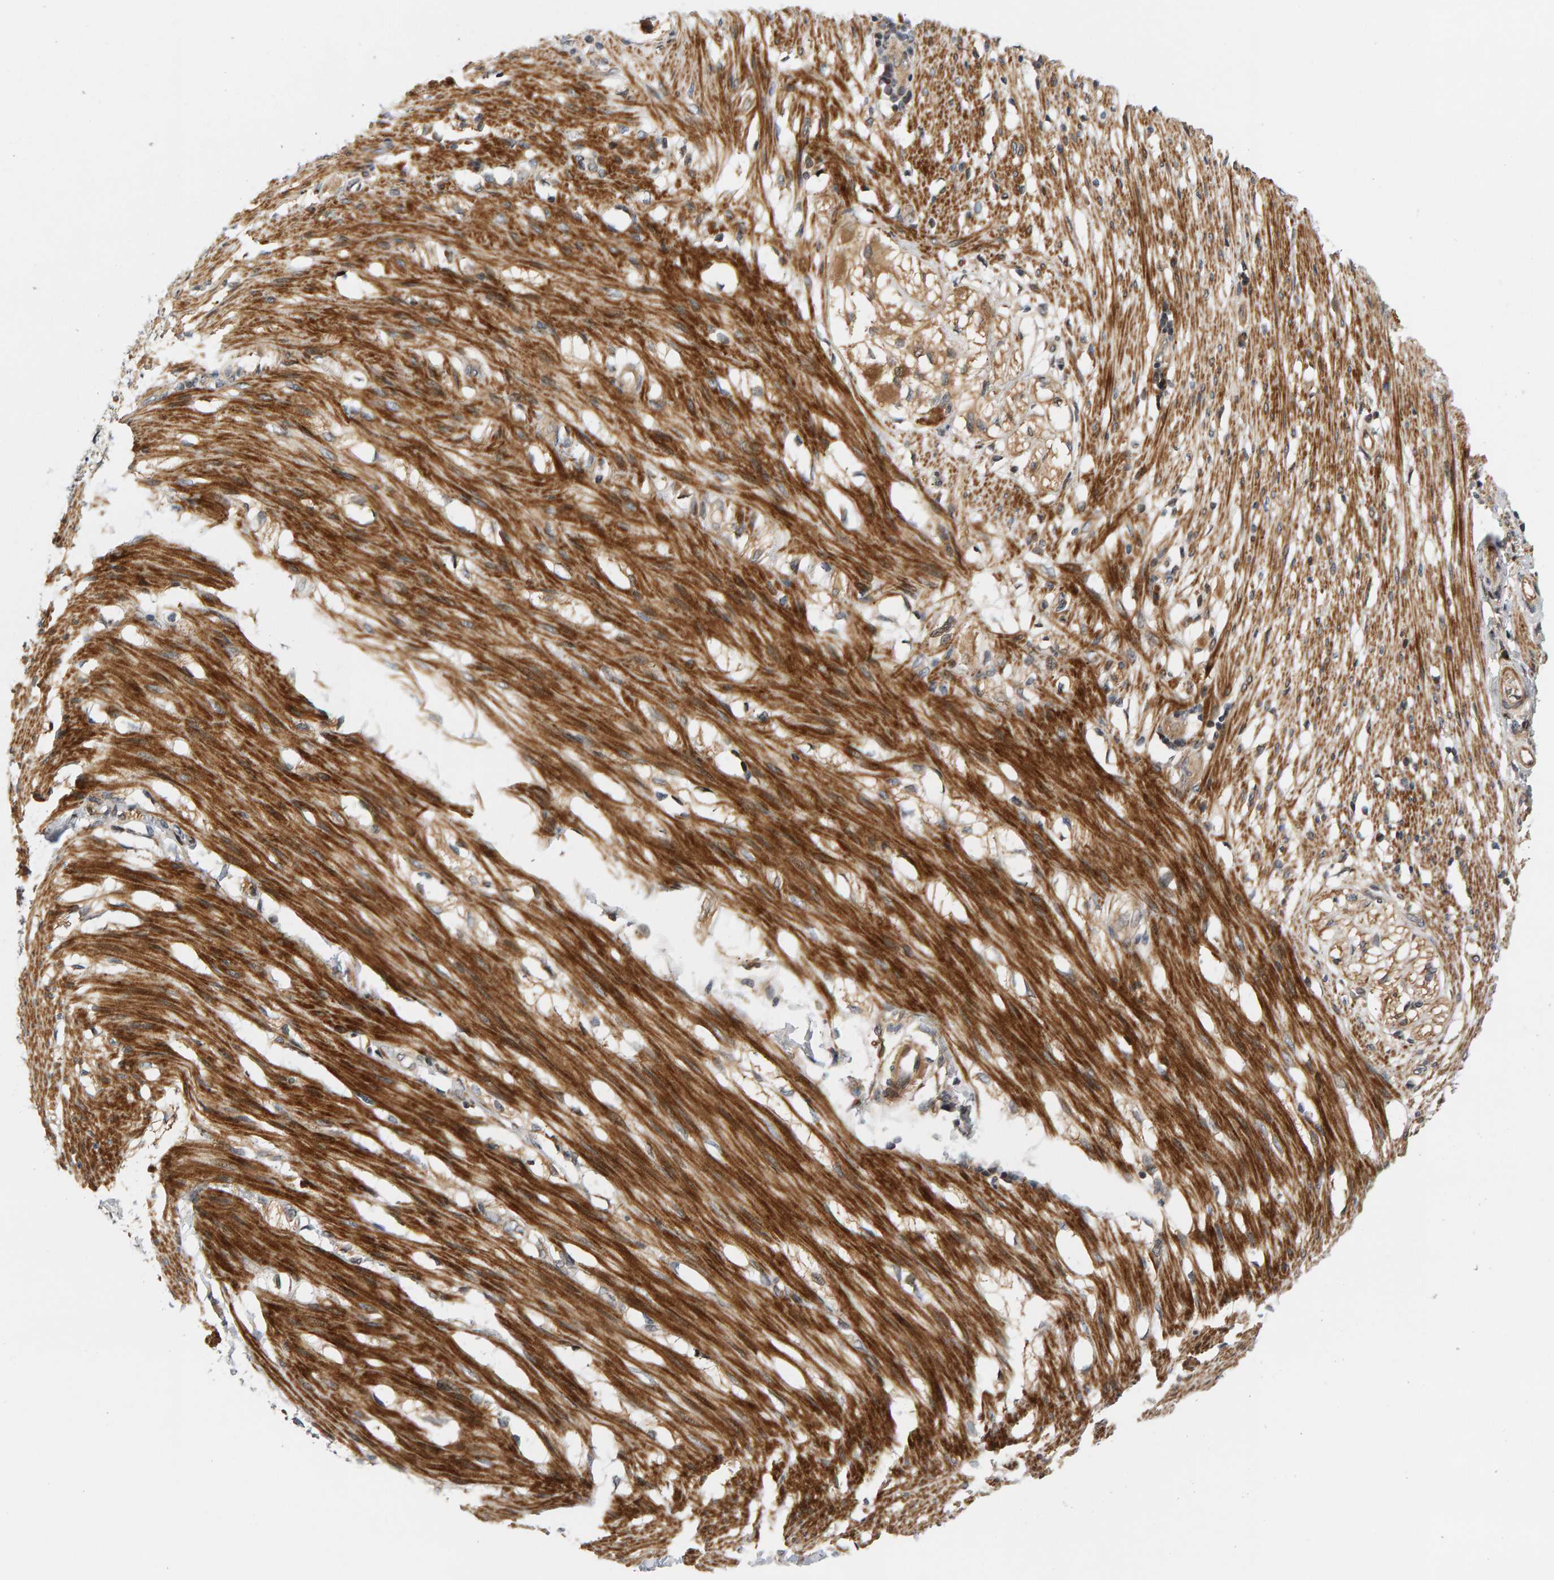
{"staining": {"intensity": "strong", "quantity": ">75%", "location": "cytoplasmic/membranous"}, "tissue": "smooth muscle", "cell_type": "Smooth muscle cells", "image_type": "normal", "snomed": [{"axis": "morphology", "description": "Normal tissue, NOS"}, {"axis": "morphology", "description": "Adenocarcinoma, NOS"}, {"axis": "topography", "description": "Smooth muscle"}, {"axis": "topography", "description": "Colon"}], "caption": "Immunohistochemistry image of benign human smooth muscle stained for a protein (brown), which exhibits high levels of strong cytoplasmic/membranous staining in about >75% of smooth muscle cells.", "gene": "BAHCC1", "patient": {"sex": "male", "age": 14}}